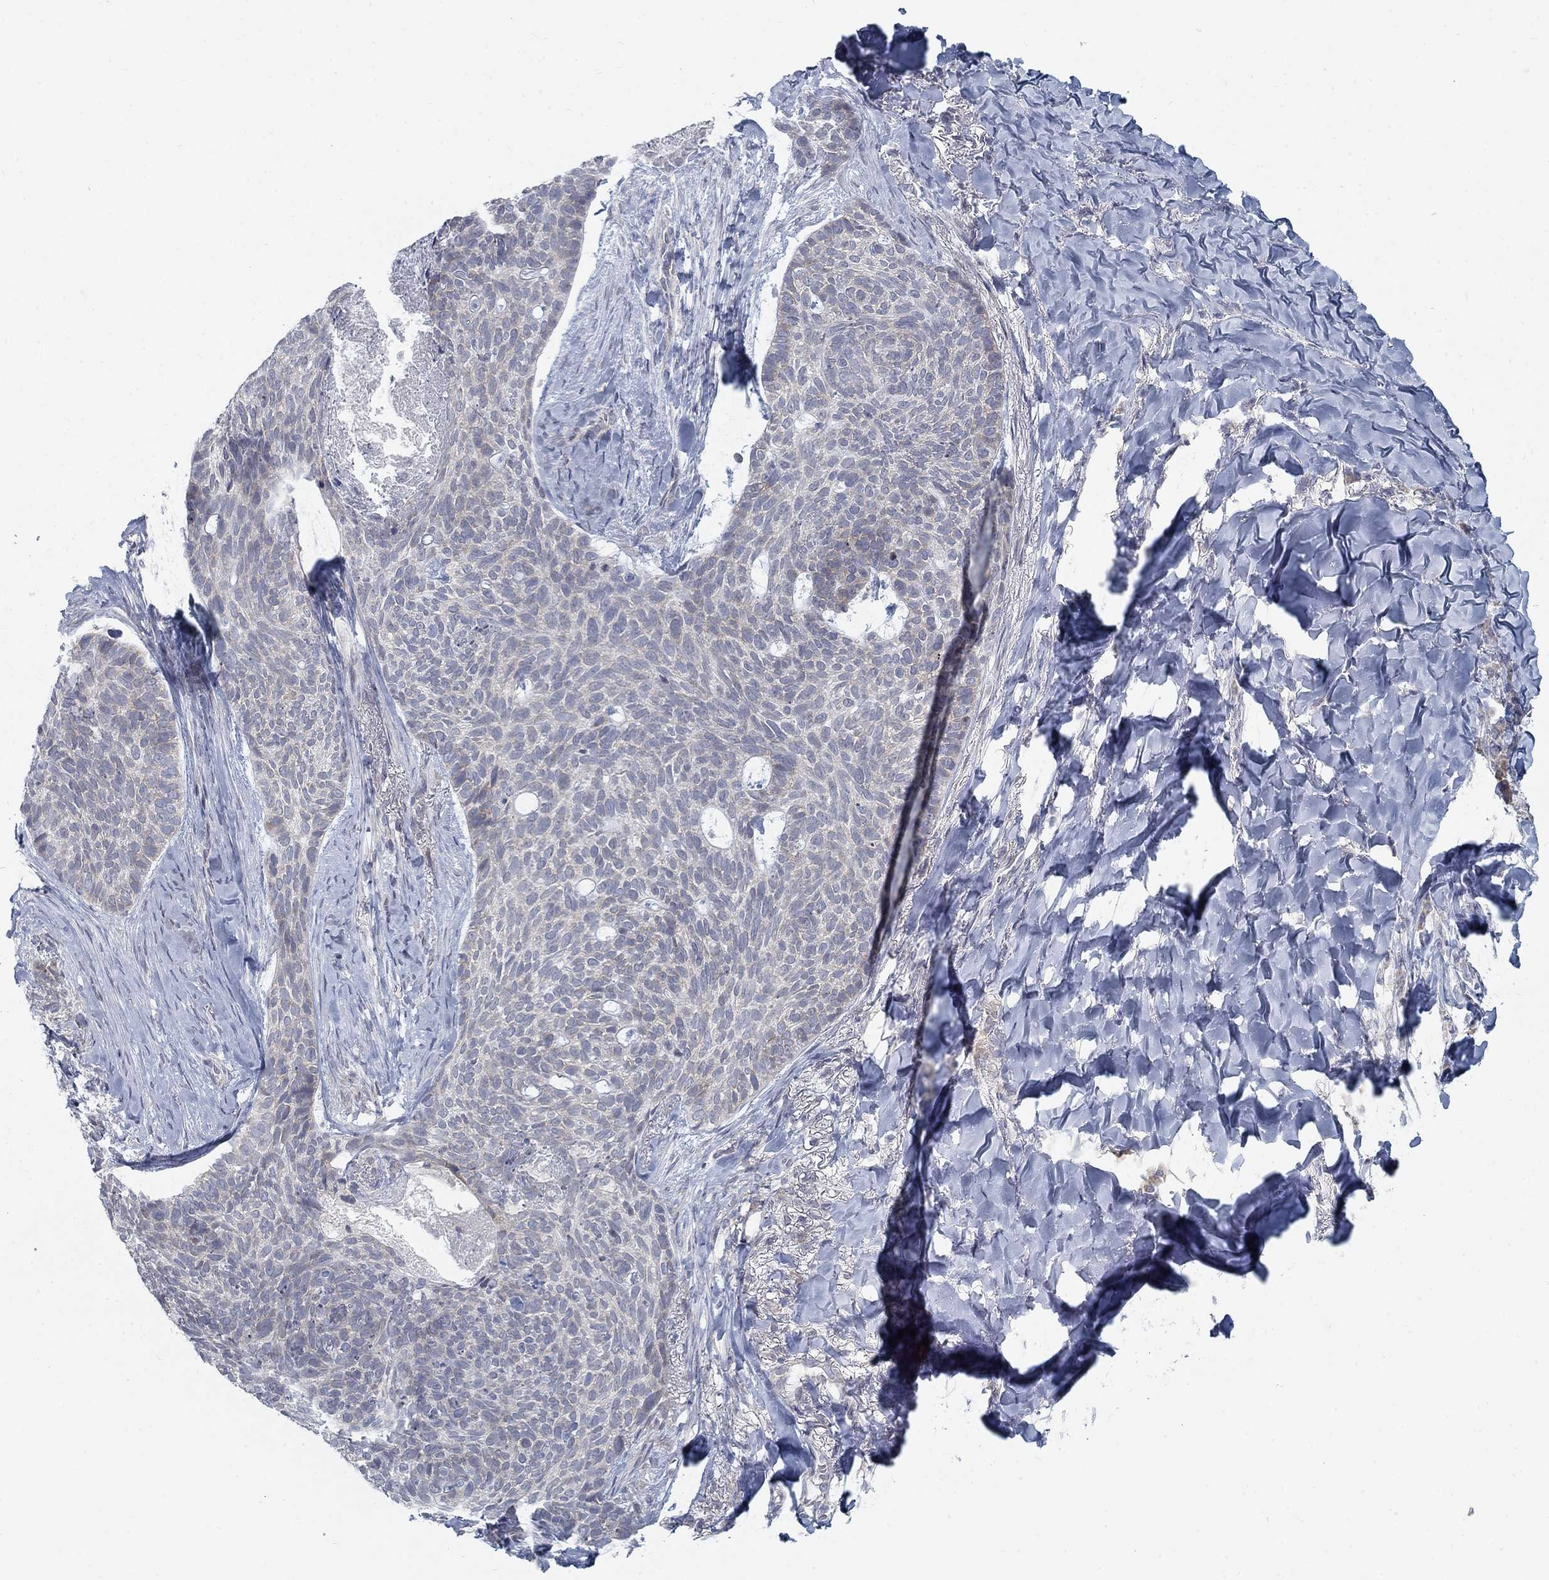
{"staining": {"intensity": "moderate", "quantity": "<25%", "location": "cytoplasmic/membranous"}, "tissue": "skin cancer", "cell_type": "Tumor cells", "image_type": "cancer", "snomed": [{"axis": "morphology", "description": "Basal cell carcinoma"}, {"axis": "topography", "description": "Skin"}], "caption": "Immunohistochemistry (IHC) (DAB (3,3'-diaminobenzidine)) staining of skin basal cell carcinoma reveals moderate cytoplasmic/membranous protein staining in about <25% of tumor cells.", "gene": "ATP1A3", "patient": {"sex": "female", "age": 69}}